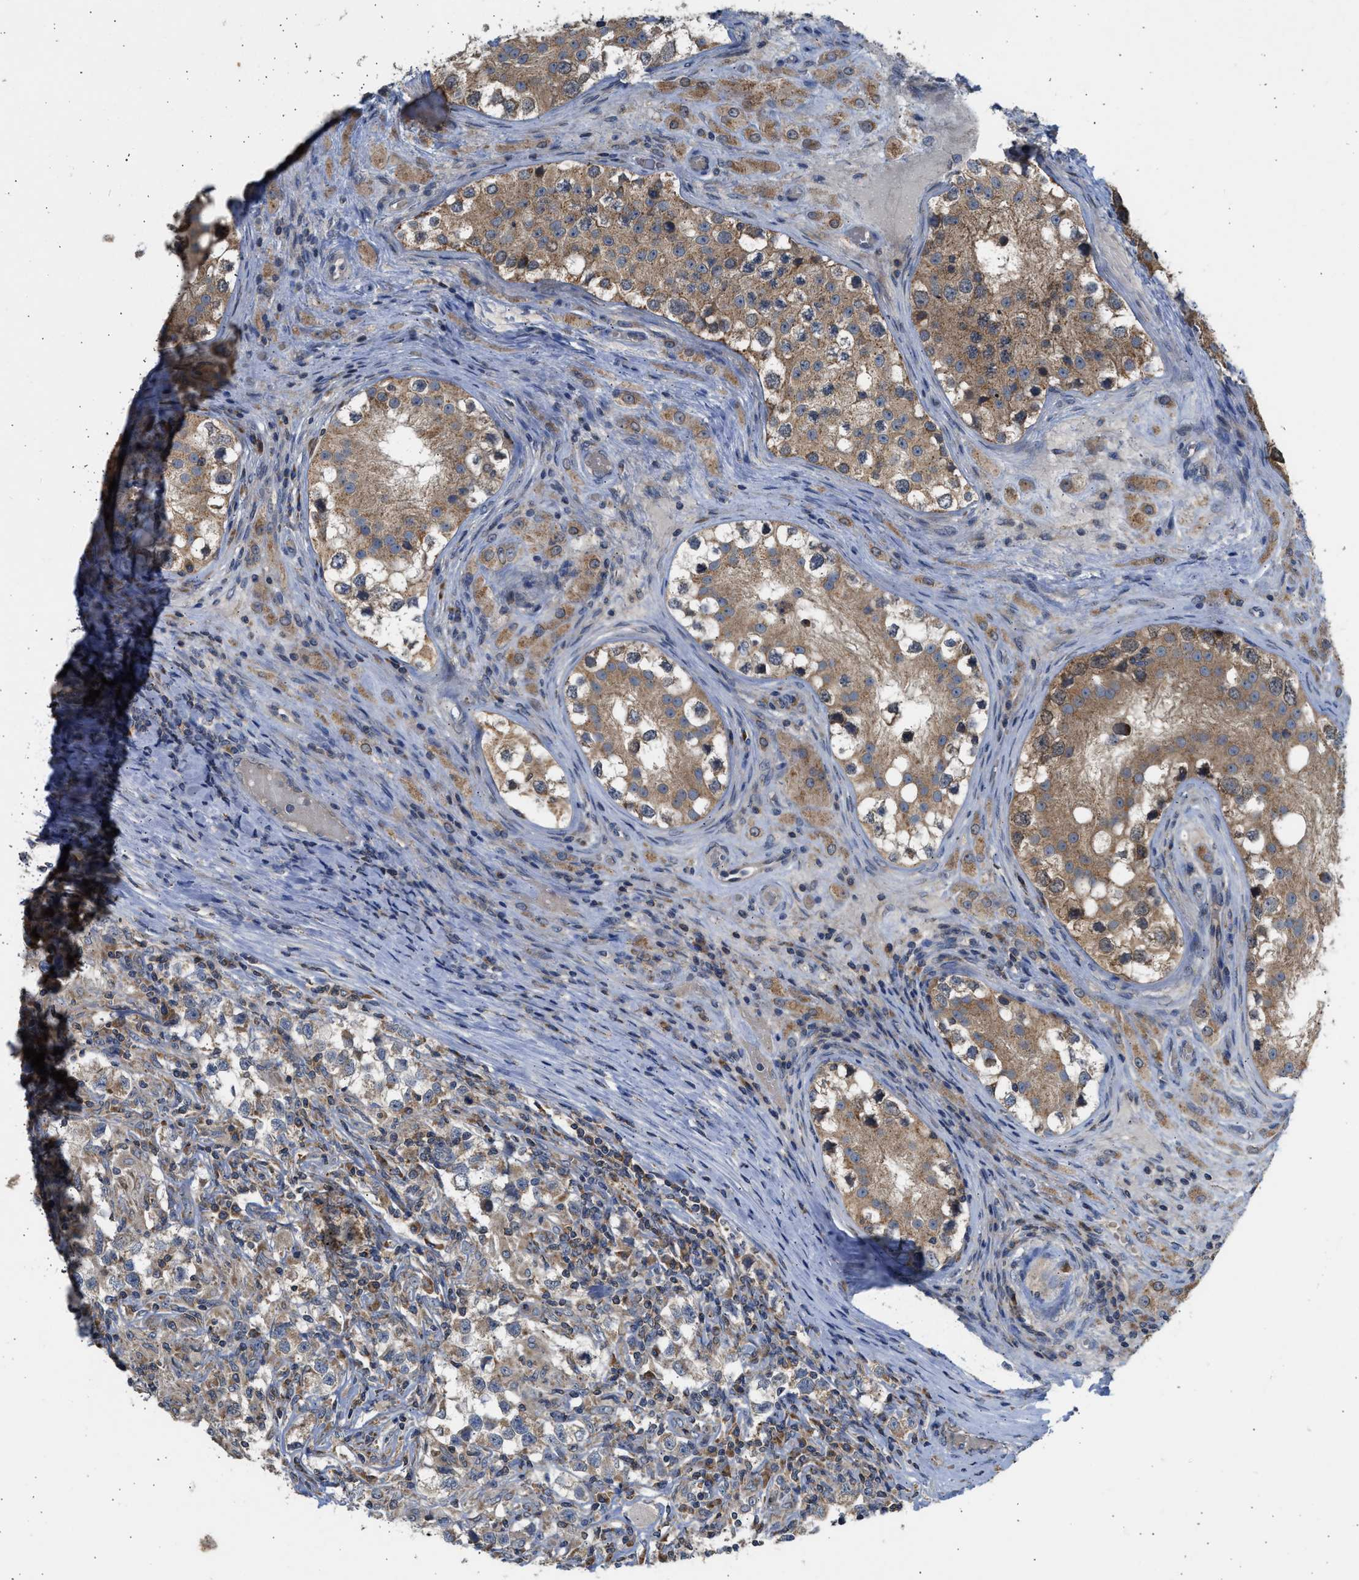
{"staining": {"intensity": "weak", "quantity": ">75%", "location": "cytoplasmic/membranous"}, "tissue": "testis cancer", "cell_type": "Tumor cells", "image_type": "cancer", "snomed": [{"axis": "morphology", "description": "Carcinoma, Embryonal, NOS"}, {"axis": "topography", "description": "Testis"}], "caption": "Immunohistochemistry (IHC) of testis embryonal carcinoma displays low levels of weak cytoplasmic/membranous positivity in about >75% of tumor cells.", "gene": "CYP1A1", "patient": {"sex": "male", "age": 21}}